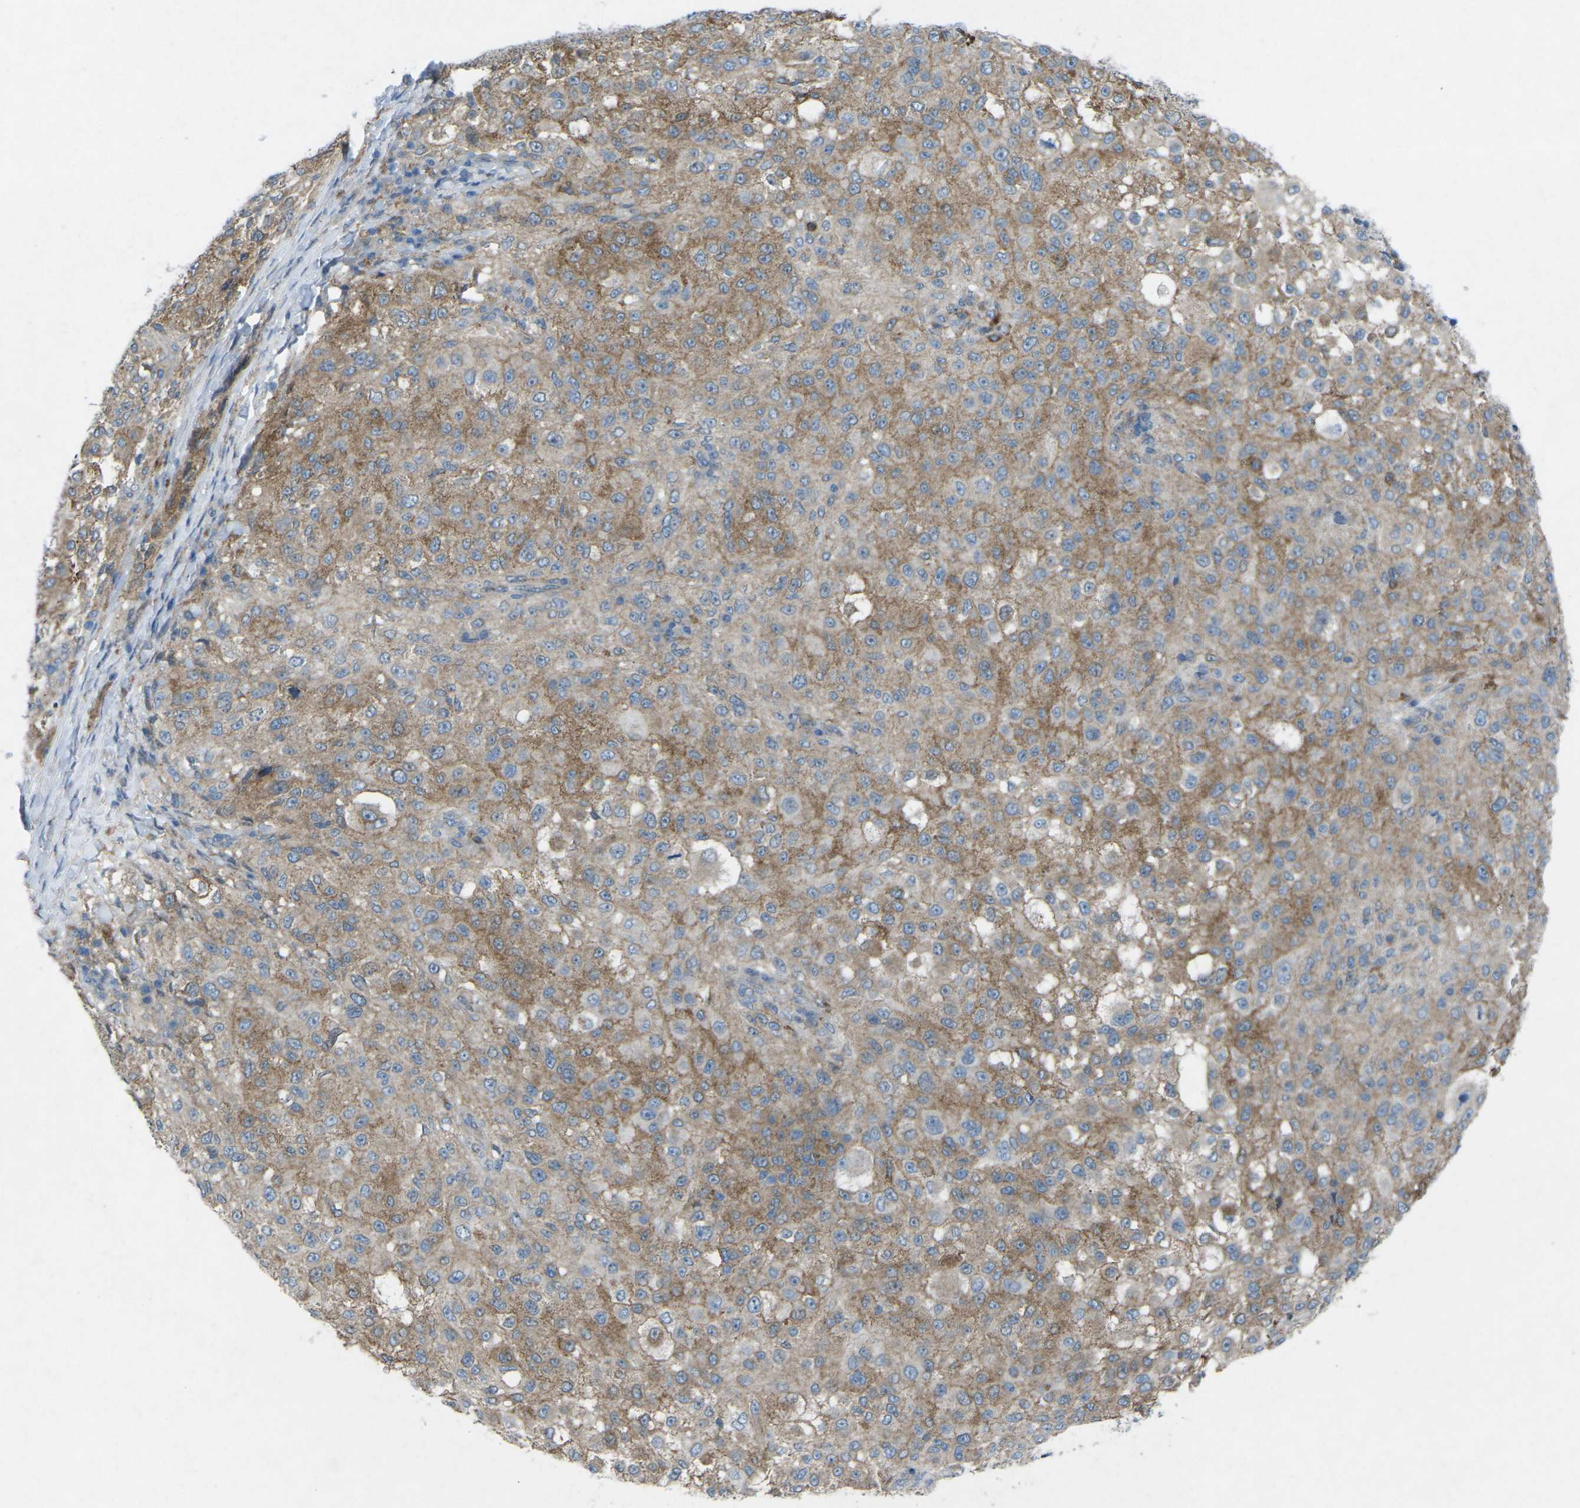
{"staining": {"intensity": "moderate", "quantity": ">75%", "location": "cytoplasmic/membranous"}, "tissue": "melanoma", "cell_type": "Tumor cells", "image_type": "cancer", "snomed": [{"axis": "morphology", "description": "Necrosis, NOS"}, {"axis": "morphology", "description": "Malignant melanoma, NOS"}, {"axis": "topography", "description": "Skin"}], "caption": "Melanoma stained with a protein marker displays moderate staining in tumor cells.", "gene": "STK11", "patient": {"sex": "female", "age": 87}}